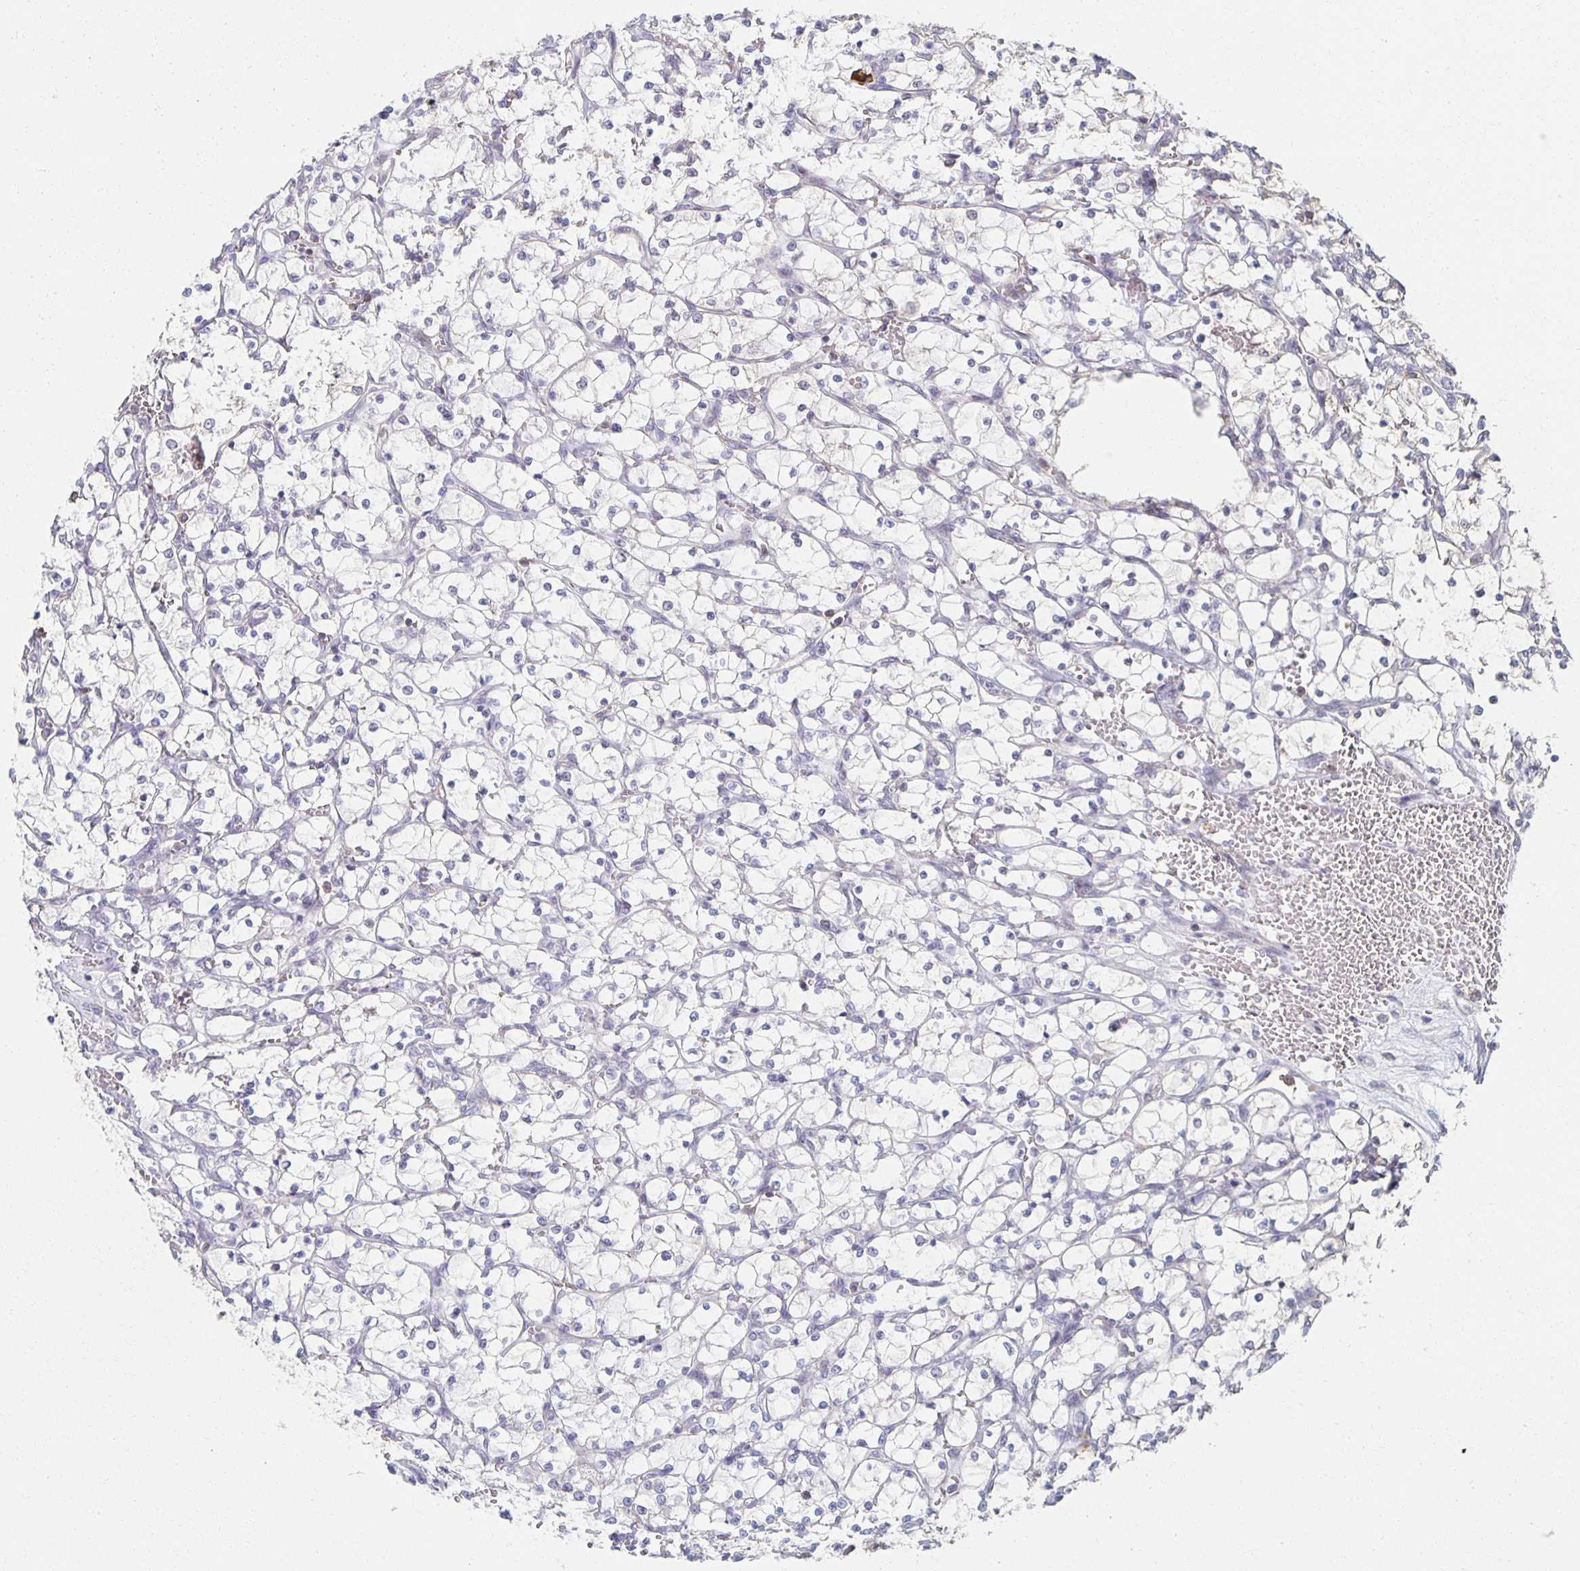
{"staining": {"intensity": "negative", "quantity": "none", "location": "none"}, "tissue": "renal cancer", "cell_type": "Tumor cells", "image_type": "cancer", "snomed": [{"axis": "morphology", "description": "Adenocarcinoma, NOS"}, {"axis": "topography", "description": "Kidney"}], "caption": "Immunohistochemistry (IHC) photomicrograph of renal cancer stained for a protein (brown), which demonstrates no expression in tumor cells.", "gene": "ZNF692", "patient": {"sex": "female", "age": 69}}